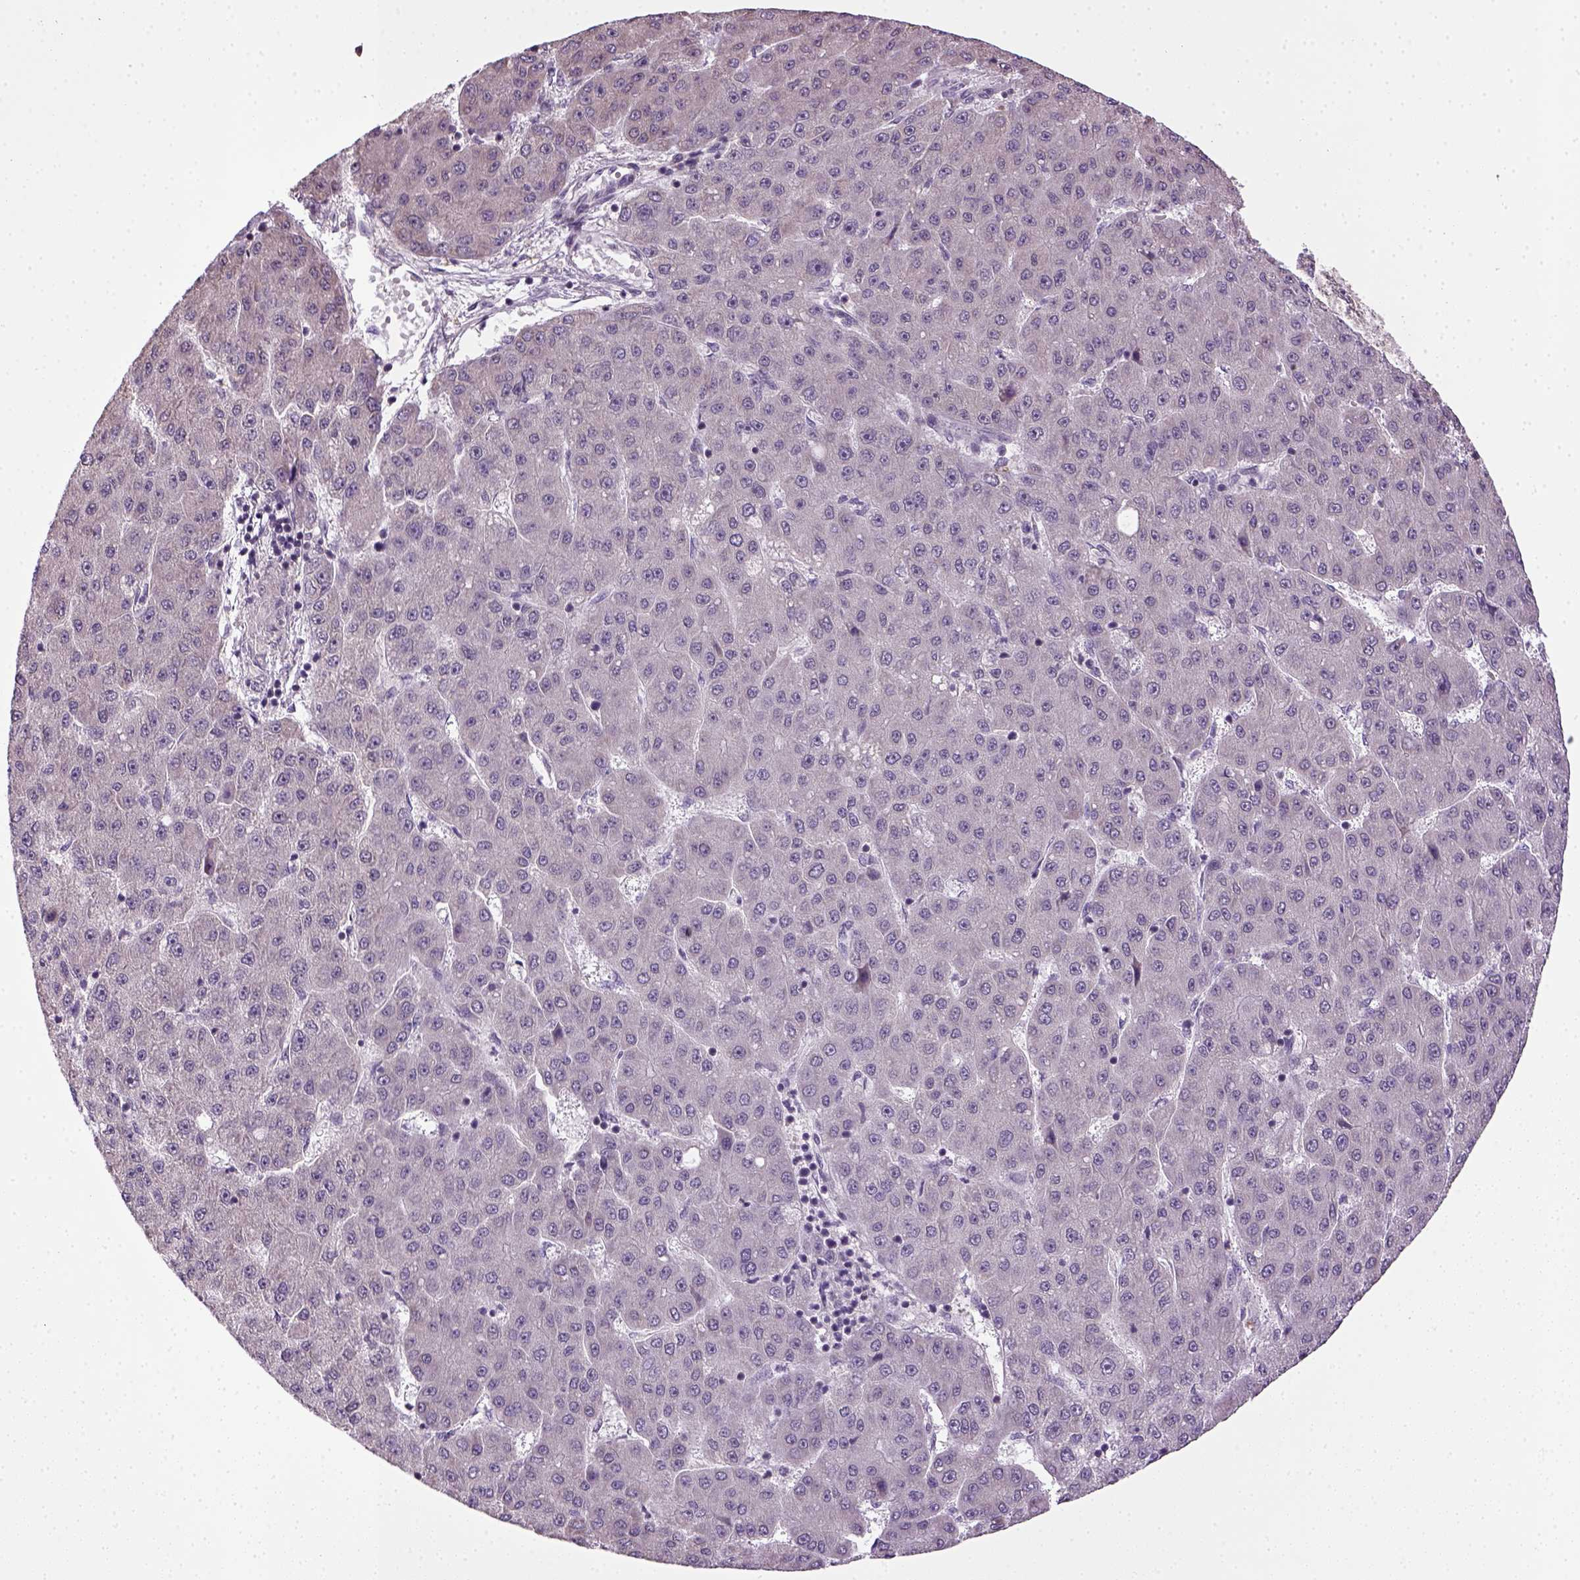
{"staining": {"intensity": "negative", "quantity": "none", "location": "none"}, "tissue": "liver cancer", "cell_type": "Tumor cells", "image_type": "cancer", "snomed": [{"axis": "morphology", "description": "Carcinoma, Hepatocellular, NOS"}, {"axis": "topography", "description": "Liver"}], "caption": "This histopathology image is of hepatocellular carcinoma (liver) stained with immunohistochemistry to label a protein in brown with the nuclei are counter-stained blue. There is no positivity in tumor cells. (DAB (3,3'-diaminobenzidine) immunohistochemistry visualized using brightfield microscopy, high magnification).", "gene": "TPRG1", "patient": {"sex": "male", "age": 67}}